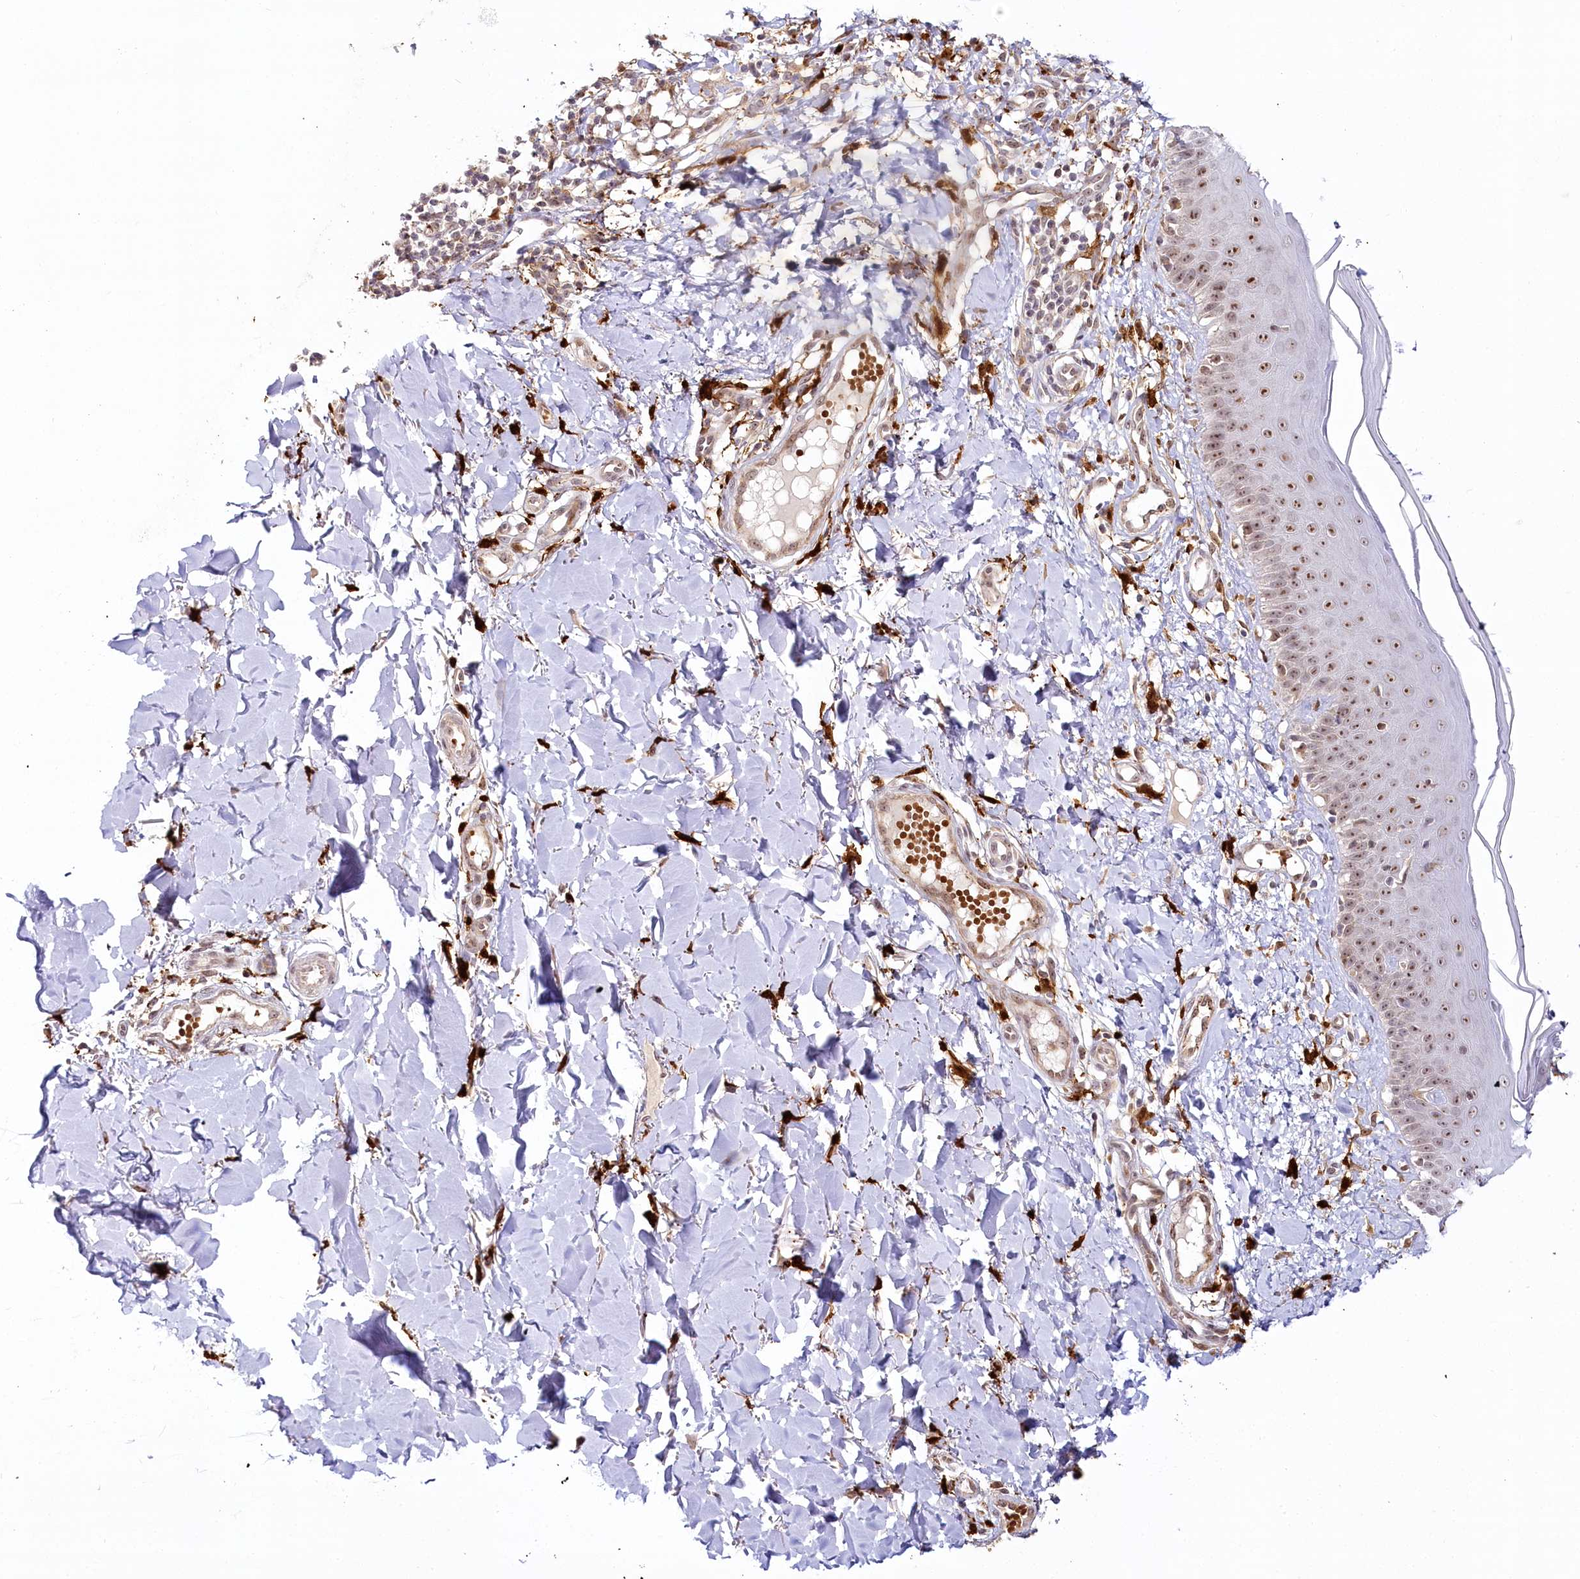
{"staining": {"intensity": "strong", "quantity": ">75%", "location": "cytoplasmic/membranous,nuclear"}, "tissue": "skin", "cell_type": "Fibroblasts", "image_type": "normal", "snomed": [{"axis": "morphology", "description": "Normal tissue, NOS"}, {"axis": "topography", "description": "Skin"}], "caption": "DAB (3,3'-diaminobenzidine) immunohistochemical staining of normal human skin reveals strong cytoplasmic/membranous,nuclear protein expression in approximately >75% of fibroblasts.", "gene": "WDR36", "patient": {"sex": "male", "age": 52}}